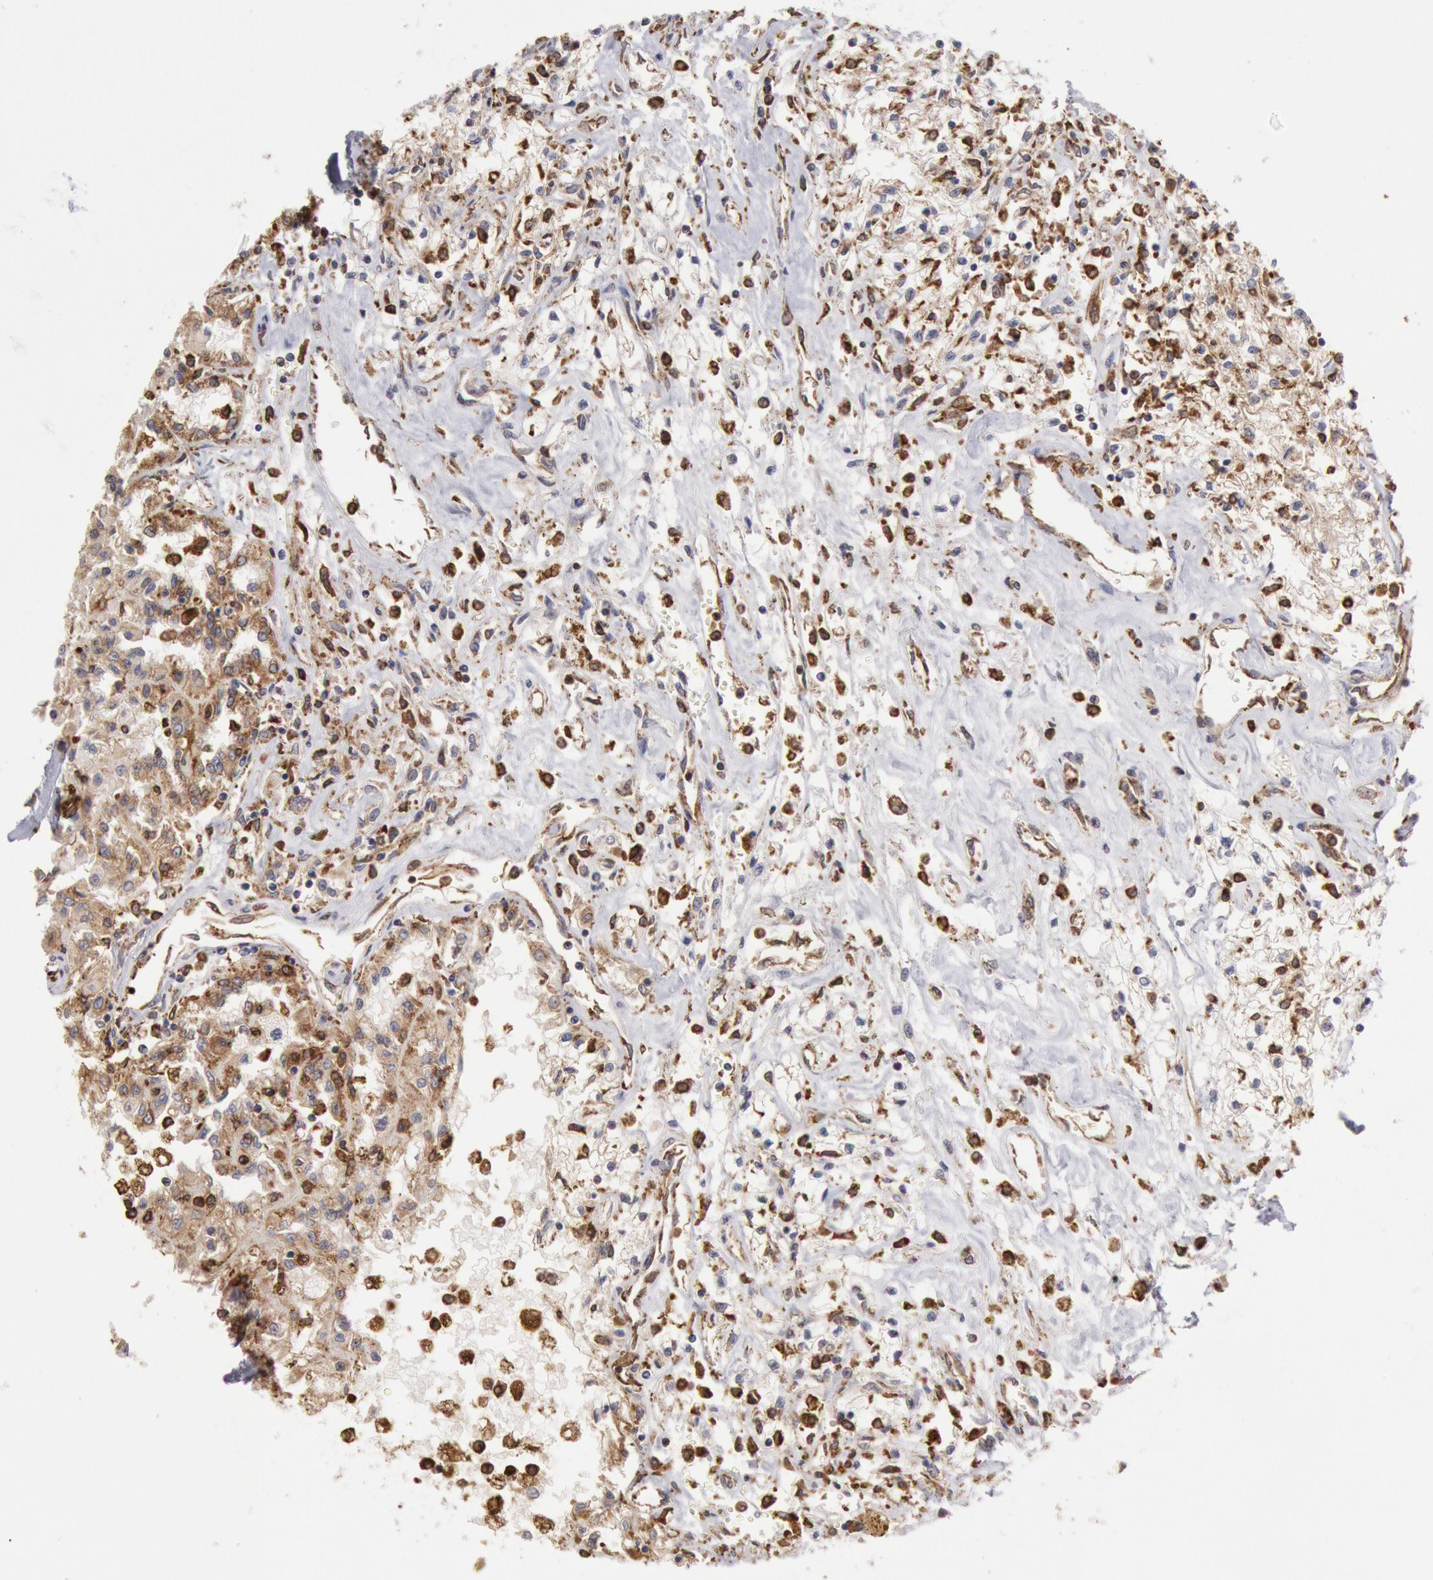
{"staining": {"intensity": "weak", "quantity": ">75%", "location": "cytoplasmic/membranous"}, "tissue": "renal cancer", "cell_type": "Tumor cells", "image_type": "cancer", "snomed": [{"axis": "morphology", "description": "Adenocarcinoma, NOS"}, {"axis": "topography", "description": "Kidney"}], "caption": "DAB (3,3'-diaminobenzidine) immunohistochemical staining of renal cancer shows weak cytoplasmic/membranous protein expression in about >75% of tumor cells.", "gene": "ERP44", "patient": {"sex": "male", "age": 78}}